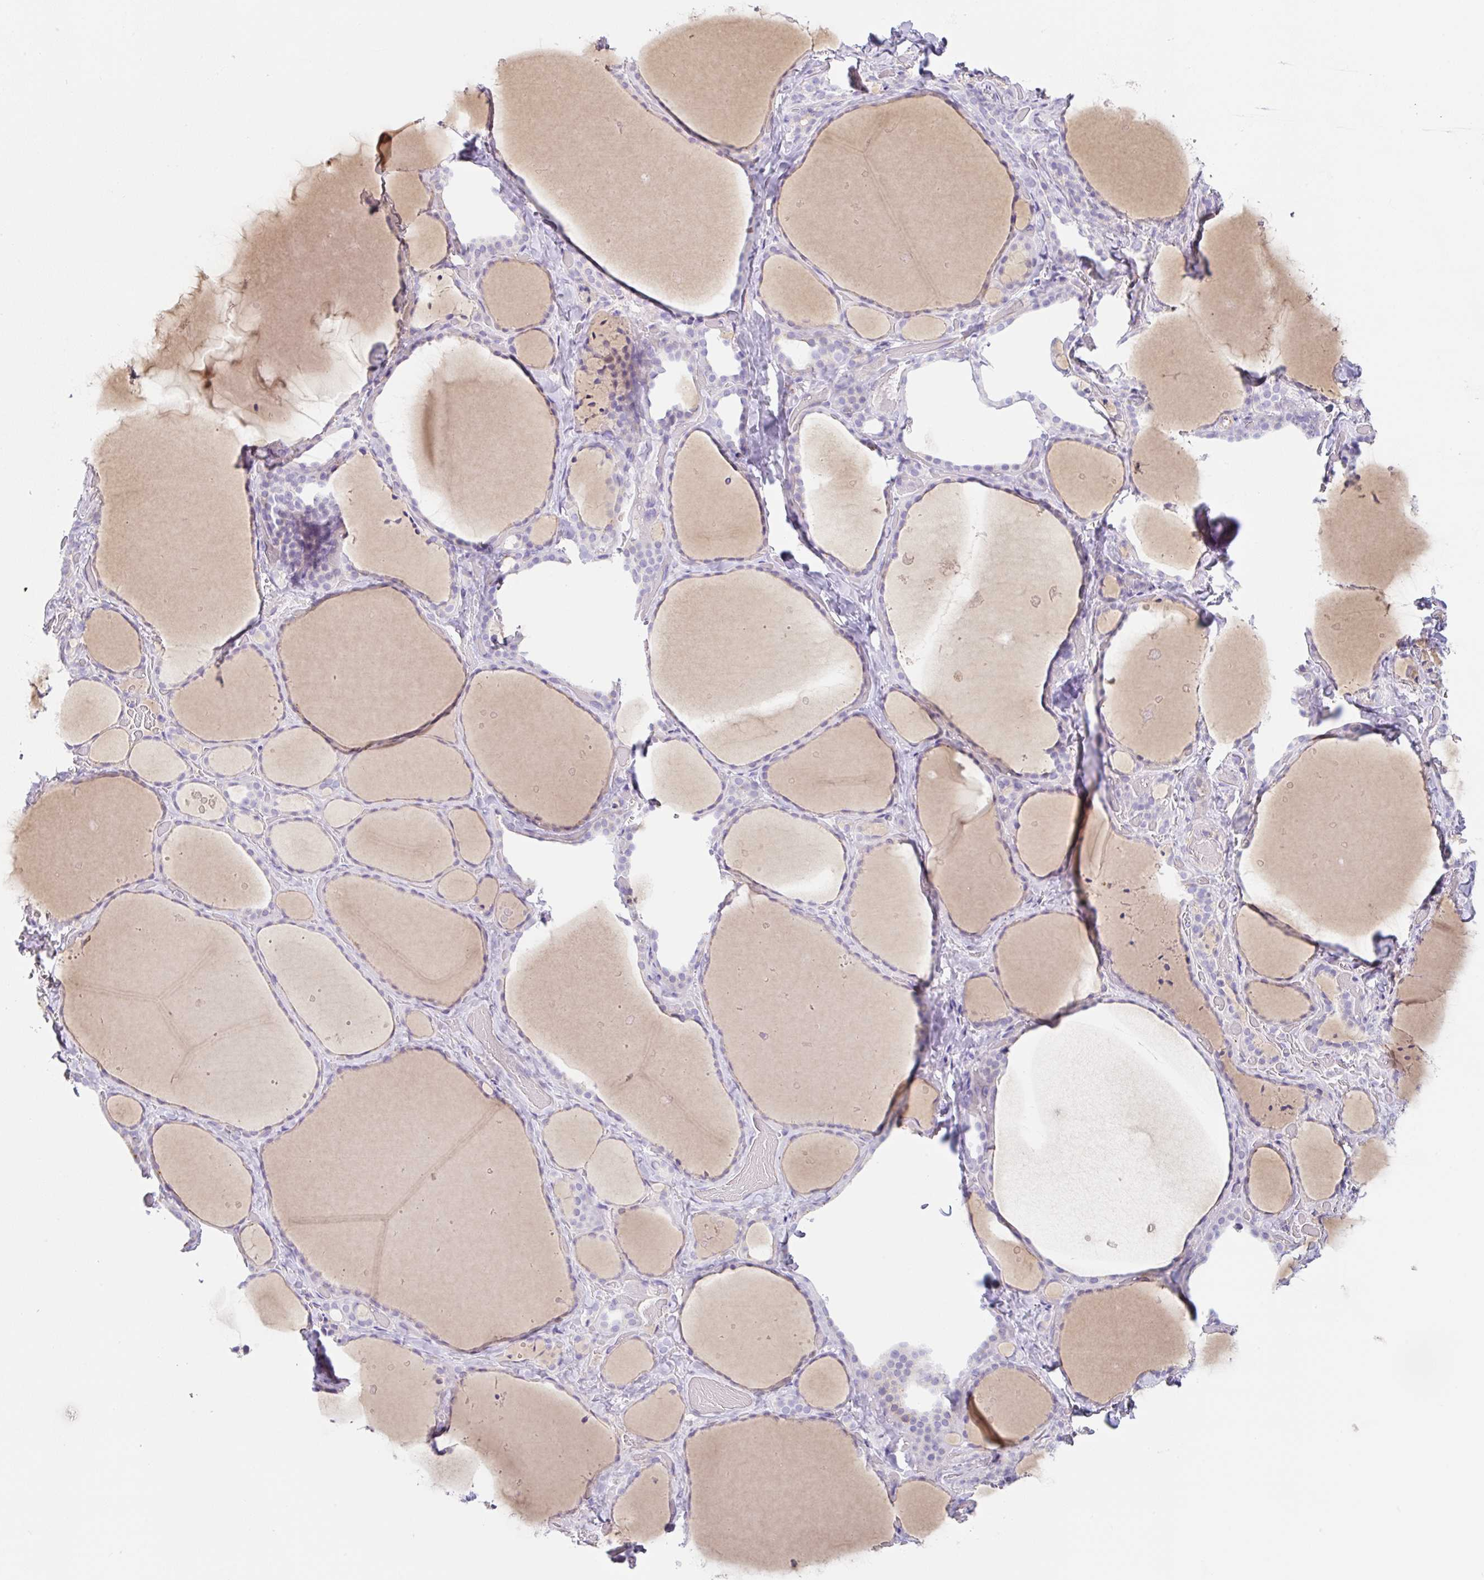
{"staining": {"intensity": "weak", "quantity": "25%-75%", "location": "cytoplasmic/membranous"}, "tissue": "thyroid gland", "cell_type": "Glandular cells", "image_type": "normal", "snomed": [{"axis": "morphology", "description": "Normal tissue, NOS"}, {"axis": "topography", "description": "Thyroid gland"}], "caption": "Human thyroid gland stained with a brown dye exhibits weak cytoplasmic/membranous positive positivity in about 25%-75% of glandular cells.", "gene": "DKK4", "patient": {"sex": "female", "age": 36}}